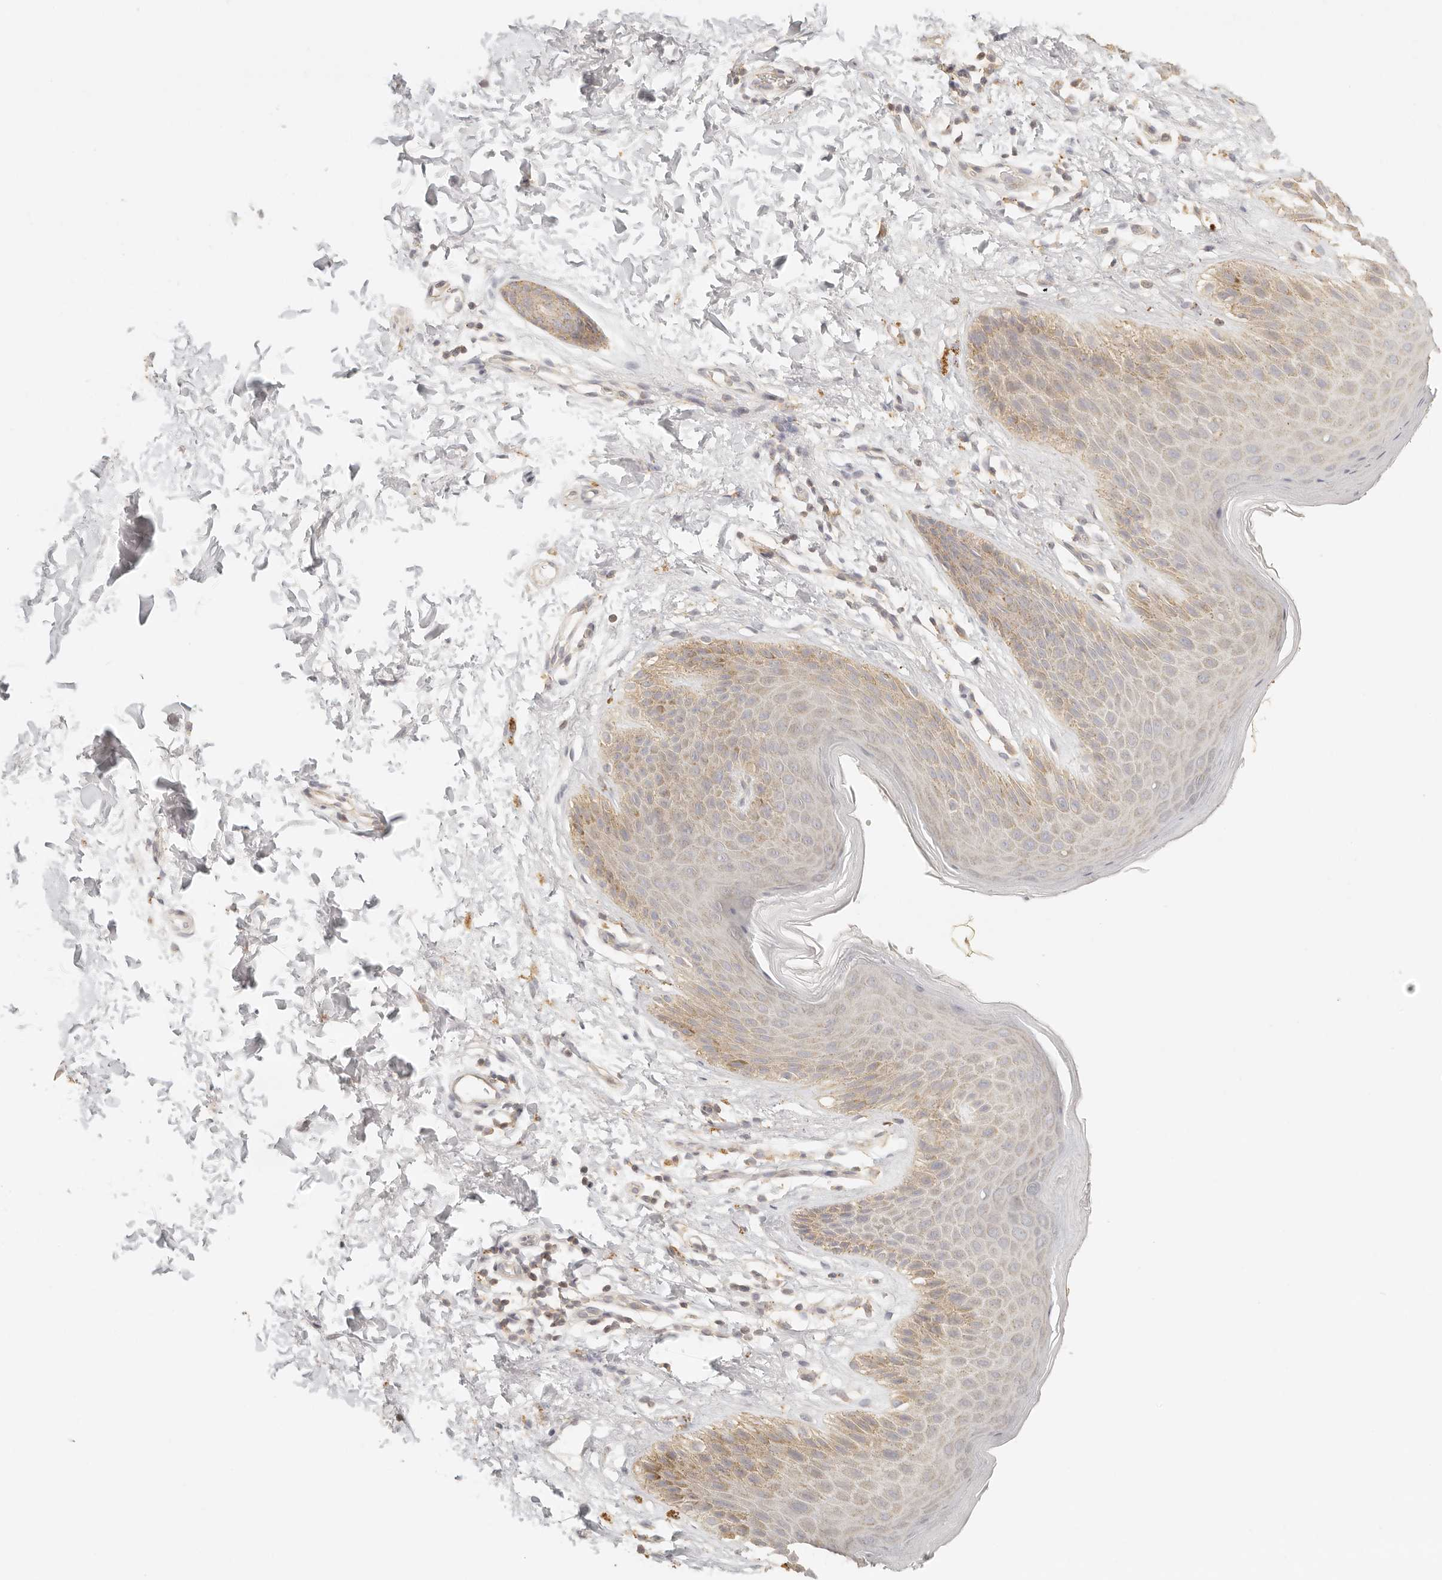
{"staining": {"intensity": "moderate", "quantity": "25%-75%", "location": "cytoplasmic/membranous"}, "tissue": "skin", "cell_type": "Epidermal cells", "image_type": "normal", "snomed": [{"axis": "morphology", "description": "Normal tissue, NOS"}, {"axis": "topography", "description": "Anal"}, {"axis": "topography", "description": "Peripheral nerve tissue"}], "caption": "Human skin stained for a protein (brown) shows moderate cytoplasmic/membranous positive positivity in approximately 25%-75% of epidermal cells.", "gene": "CNMD", "patient": {"sex": "male", "age": 44}}